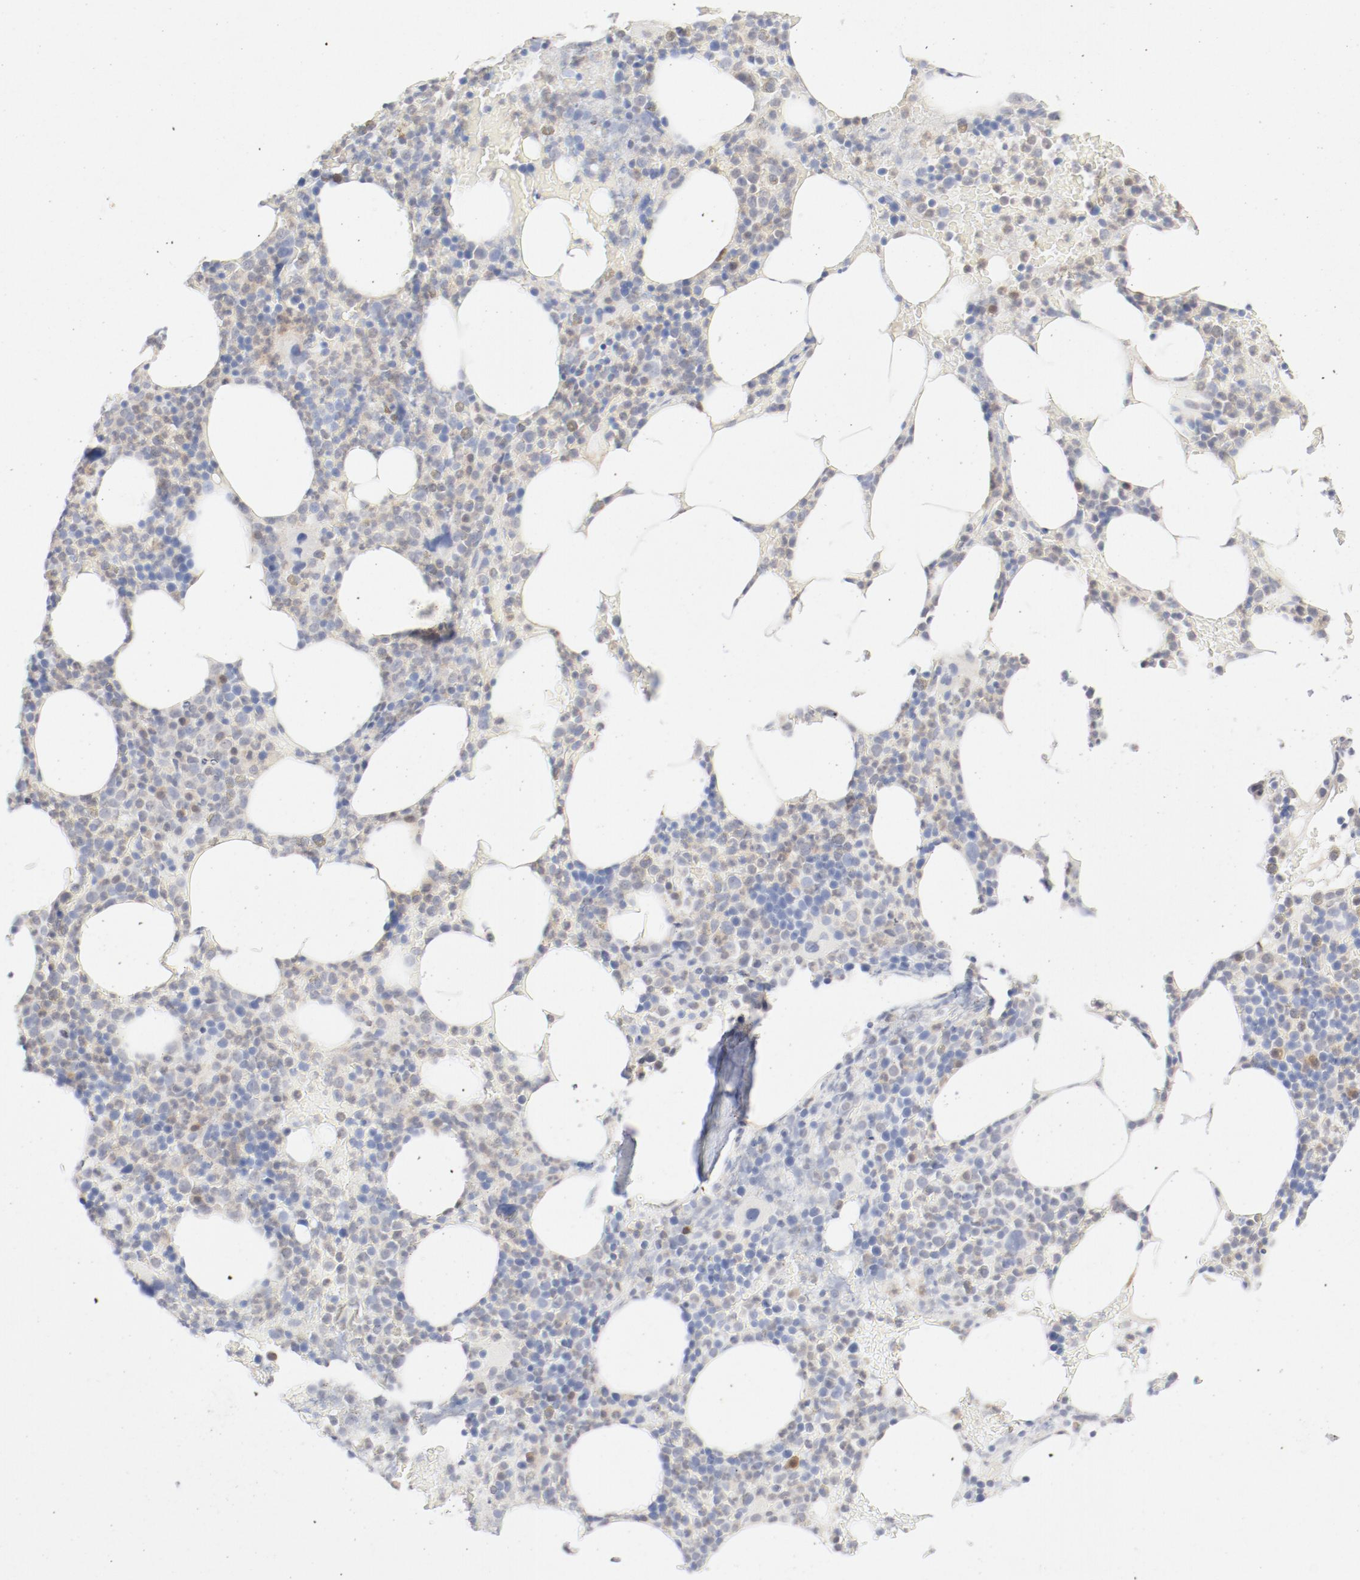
{"staining": {"intensity": "weak", "quantity": "25%-75%", "location": "cytoplasmic/membranous"}, "tissue": "bone marrow", "cell_type": "Hematopoietic cells", "image_type": "normal", "snomed": [{"axis": "morphology", "description": "Normal tissue, NOS"}, {"axis": "topography", "description": "Bone marrow"}], "caption": "Protein positivity by immunohistochemistry (IHC) reveals weak cytoplasmic/membranous staining in about 25%-75% of hematopoietic cells in normal bone marrow.", "gene": "PGM1", "patient": {"sex": "female", "age": 66}}